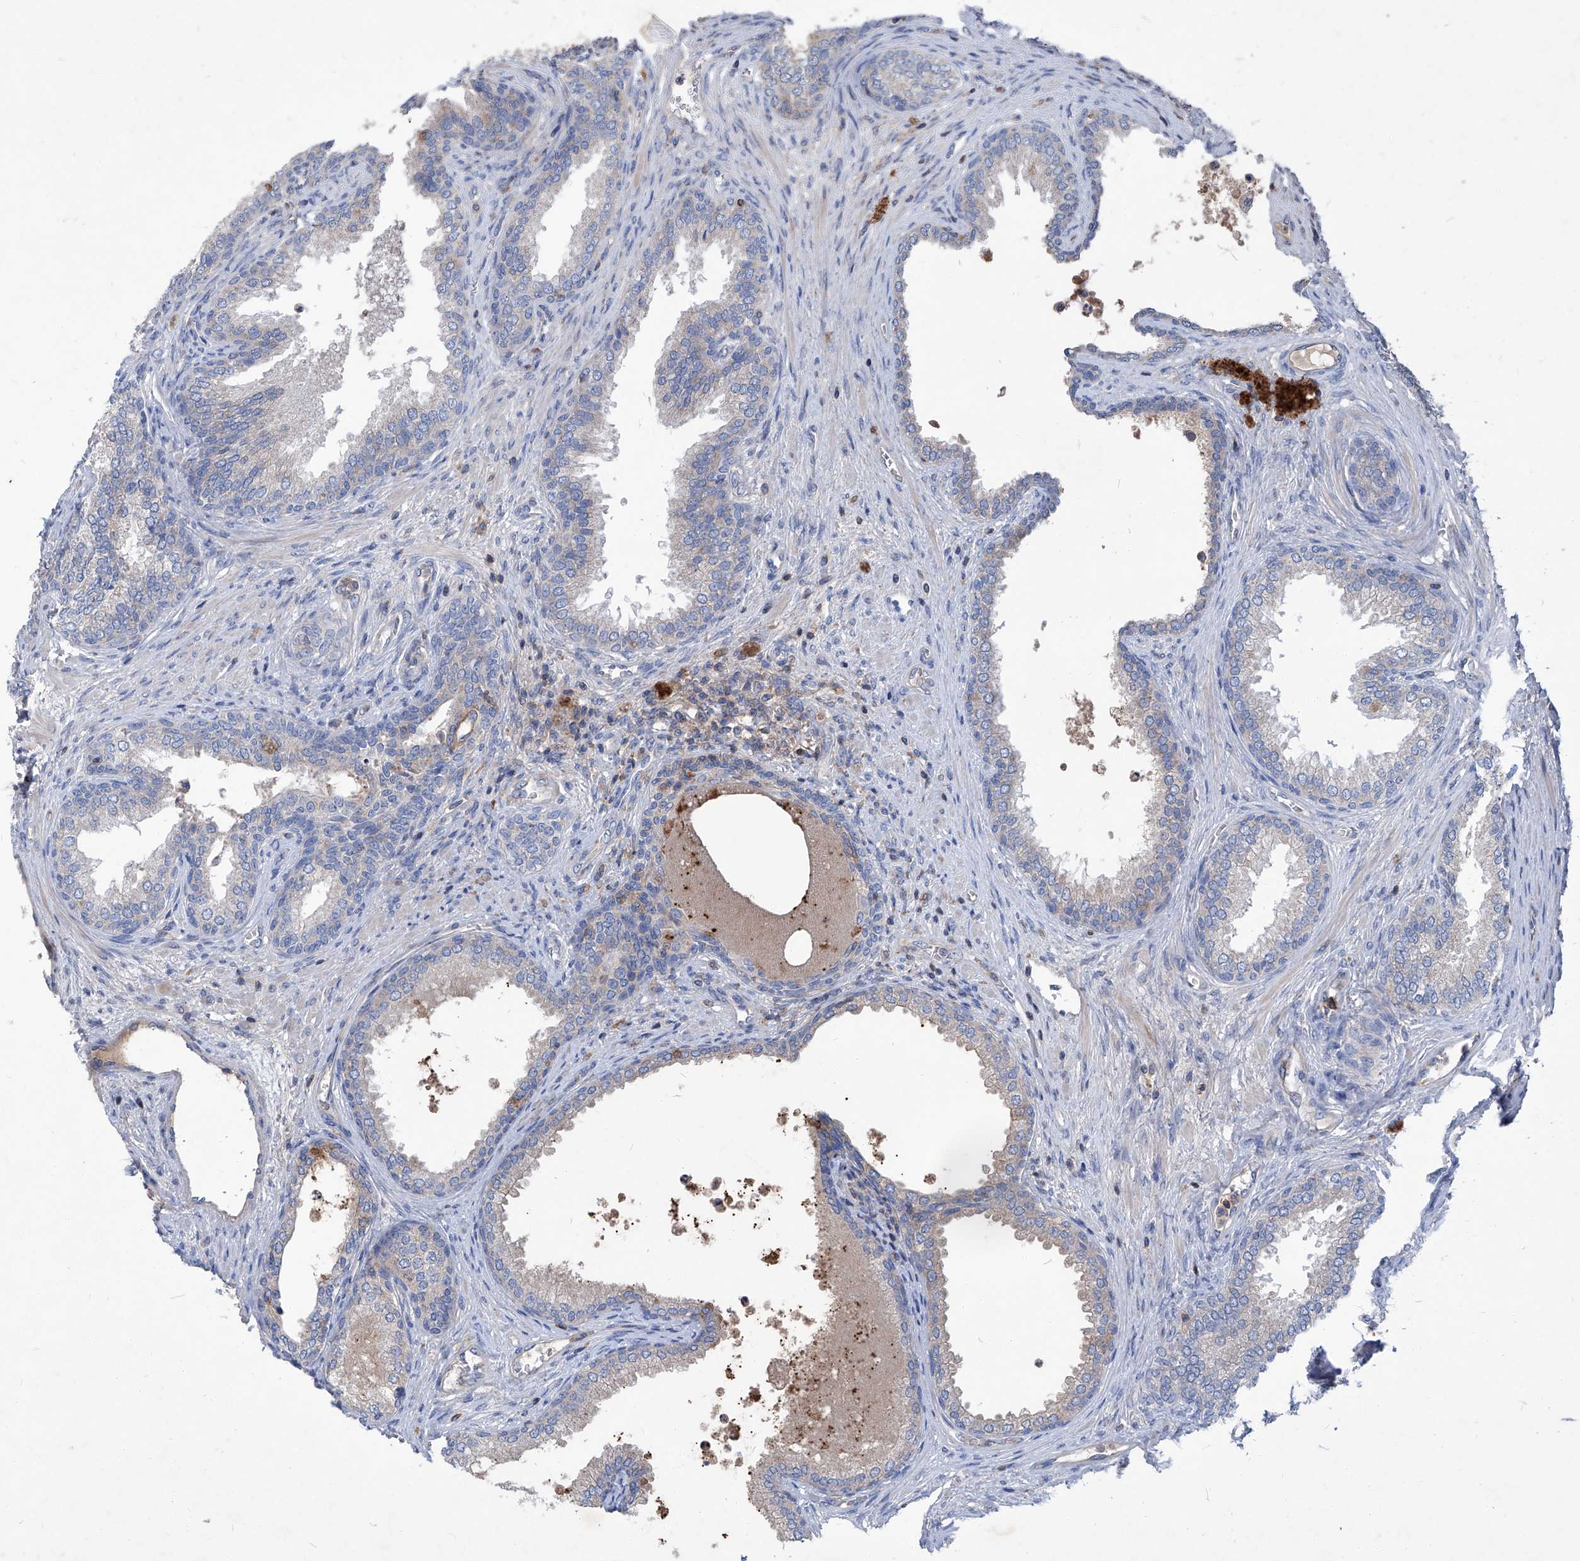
{"staining": {"intensity": "weak", "quantity": "<25%", "location": "cytoplasmic/membranous"}, "tissue": "prostate", "cell_type": "Glandular cells", "image_type": "normal", "snomed": [{"axis": "morphology", "description": "Normal tissue, NOS"}, {"axis": "topography", "description": "Prostate"}], "caption": "Immunohistochemistry (IHC) of normal prostate displays no staining in glandular cells.", "gene": "EPHA8", "patient": {"sex": "male", "age": 76}}